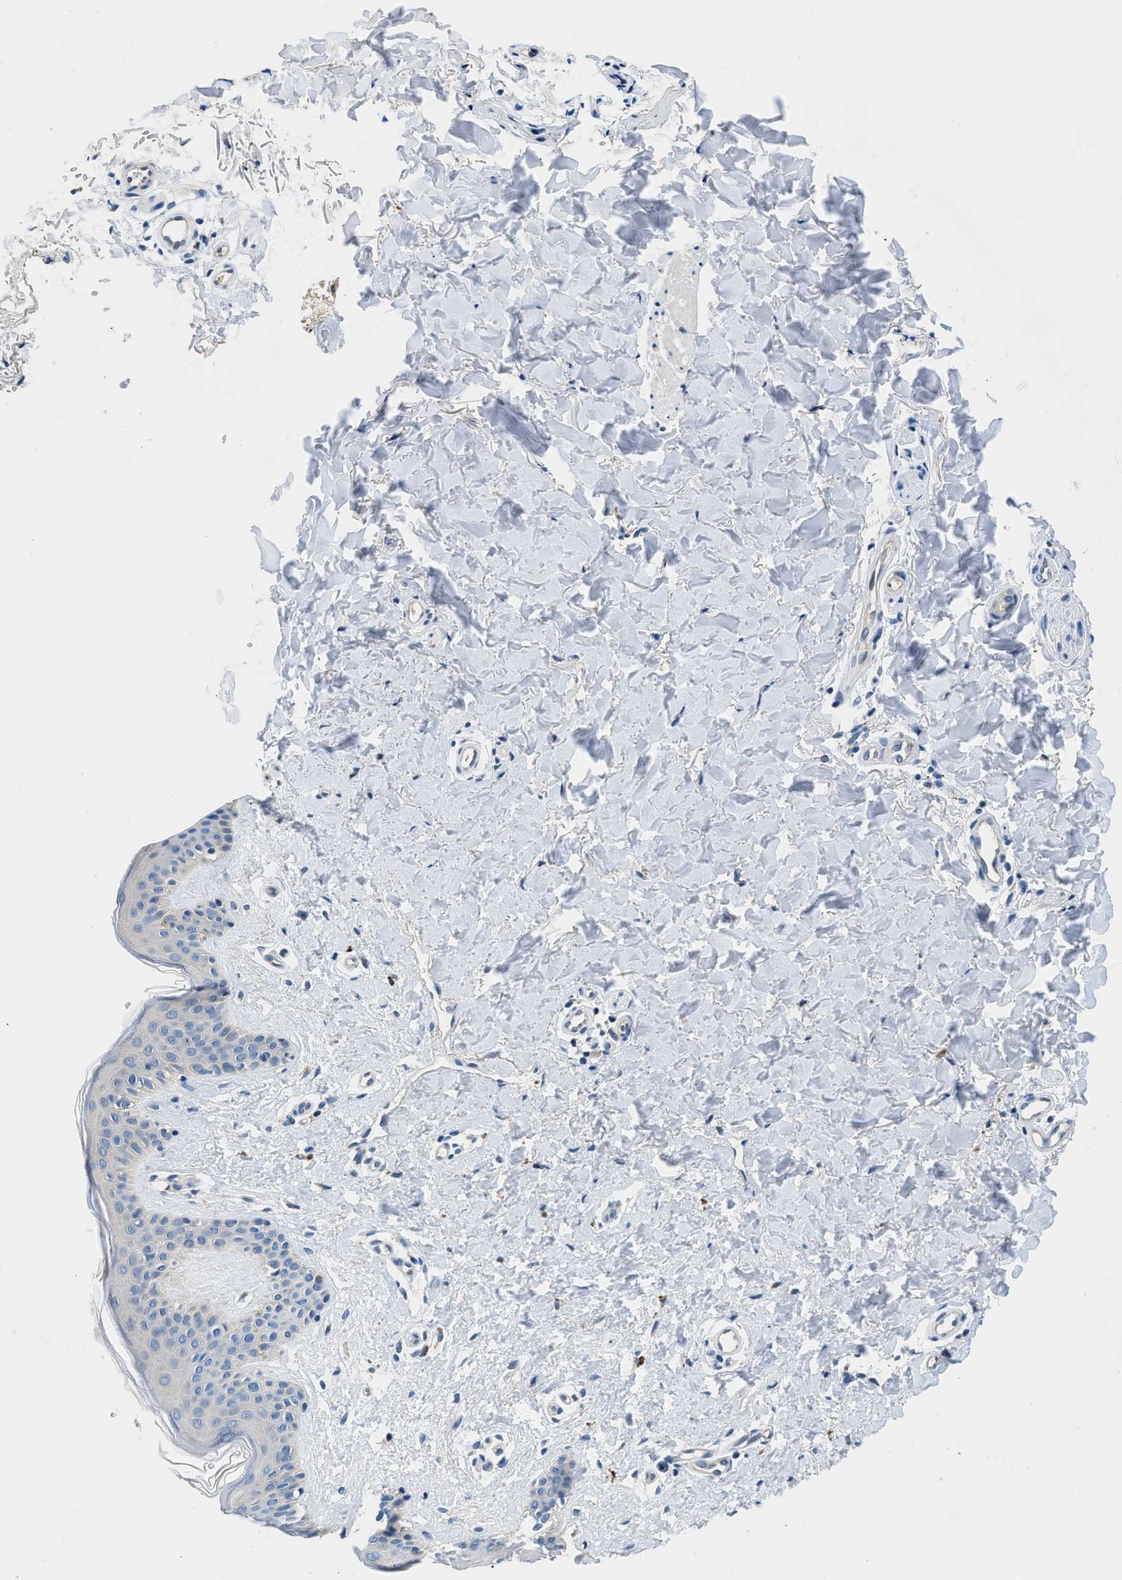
{"staining": {"intensity": "negative", "quantity": "none", "location": "none"}, "tissue": "skin", "cell_type": "Fibroblasts", "image_type": "normal", "snomed": [{"axis": "morphology", "description": "Normal tissue, NOS"}, {"axis": "topography", "description": "Skin"}], "caption": "Human skin stained for a protein using immunohistochemistry (IHC) demonstrates no expression in fibroblasts.", "gene": "ADGRE3", "patient": {"sex": "male", "age": 40}}